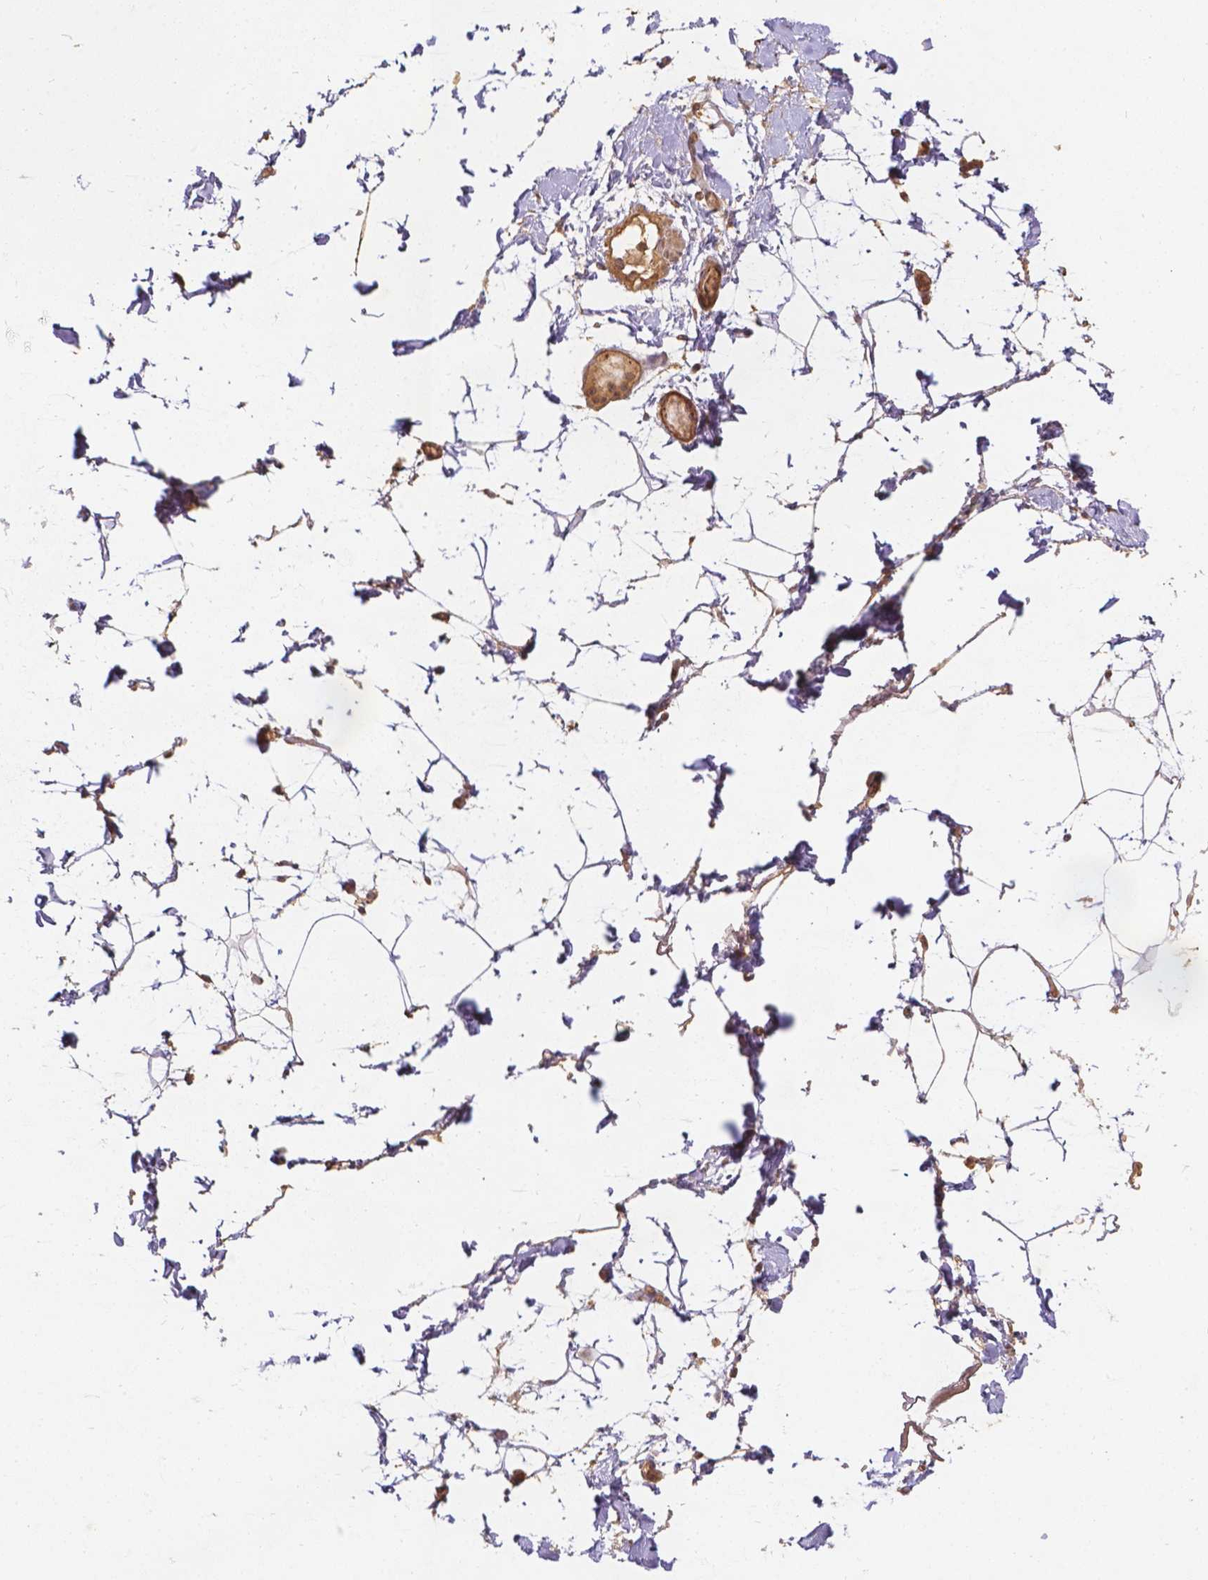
{"staining": {"intensity": "moderate", "quantity": ">75%", "location": "cytoplasmic/membranous"}, "tissue": "adipose tissue", "cell_type": "Adipocytes", "image_type": "normal", "snomed": [{"axis": "morphology", "description": "Normal tissue, NOS"}, {"axis": "topography", "description": "Gallbladder"}, {"axis": "topography", "description": "Peripheral nerve tissue"}], "caption": "Immunohistochemistry of normal human adipose tissue reveals medium levels of moderate cytoplasmic/membranous staining in about >75% of adipocytes. (Stains: DAB (3,3'-diaminobenzidine) in brown, nuclei in blue, Microscopy: brightfield microscopy at high magnification).", "gene": "XPR1", "patient": {"sex": "female", "age": 45}}